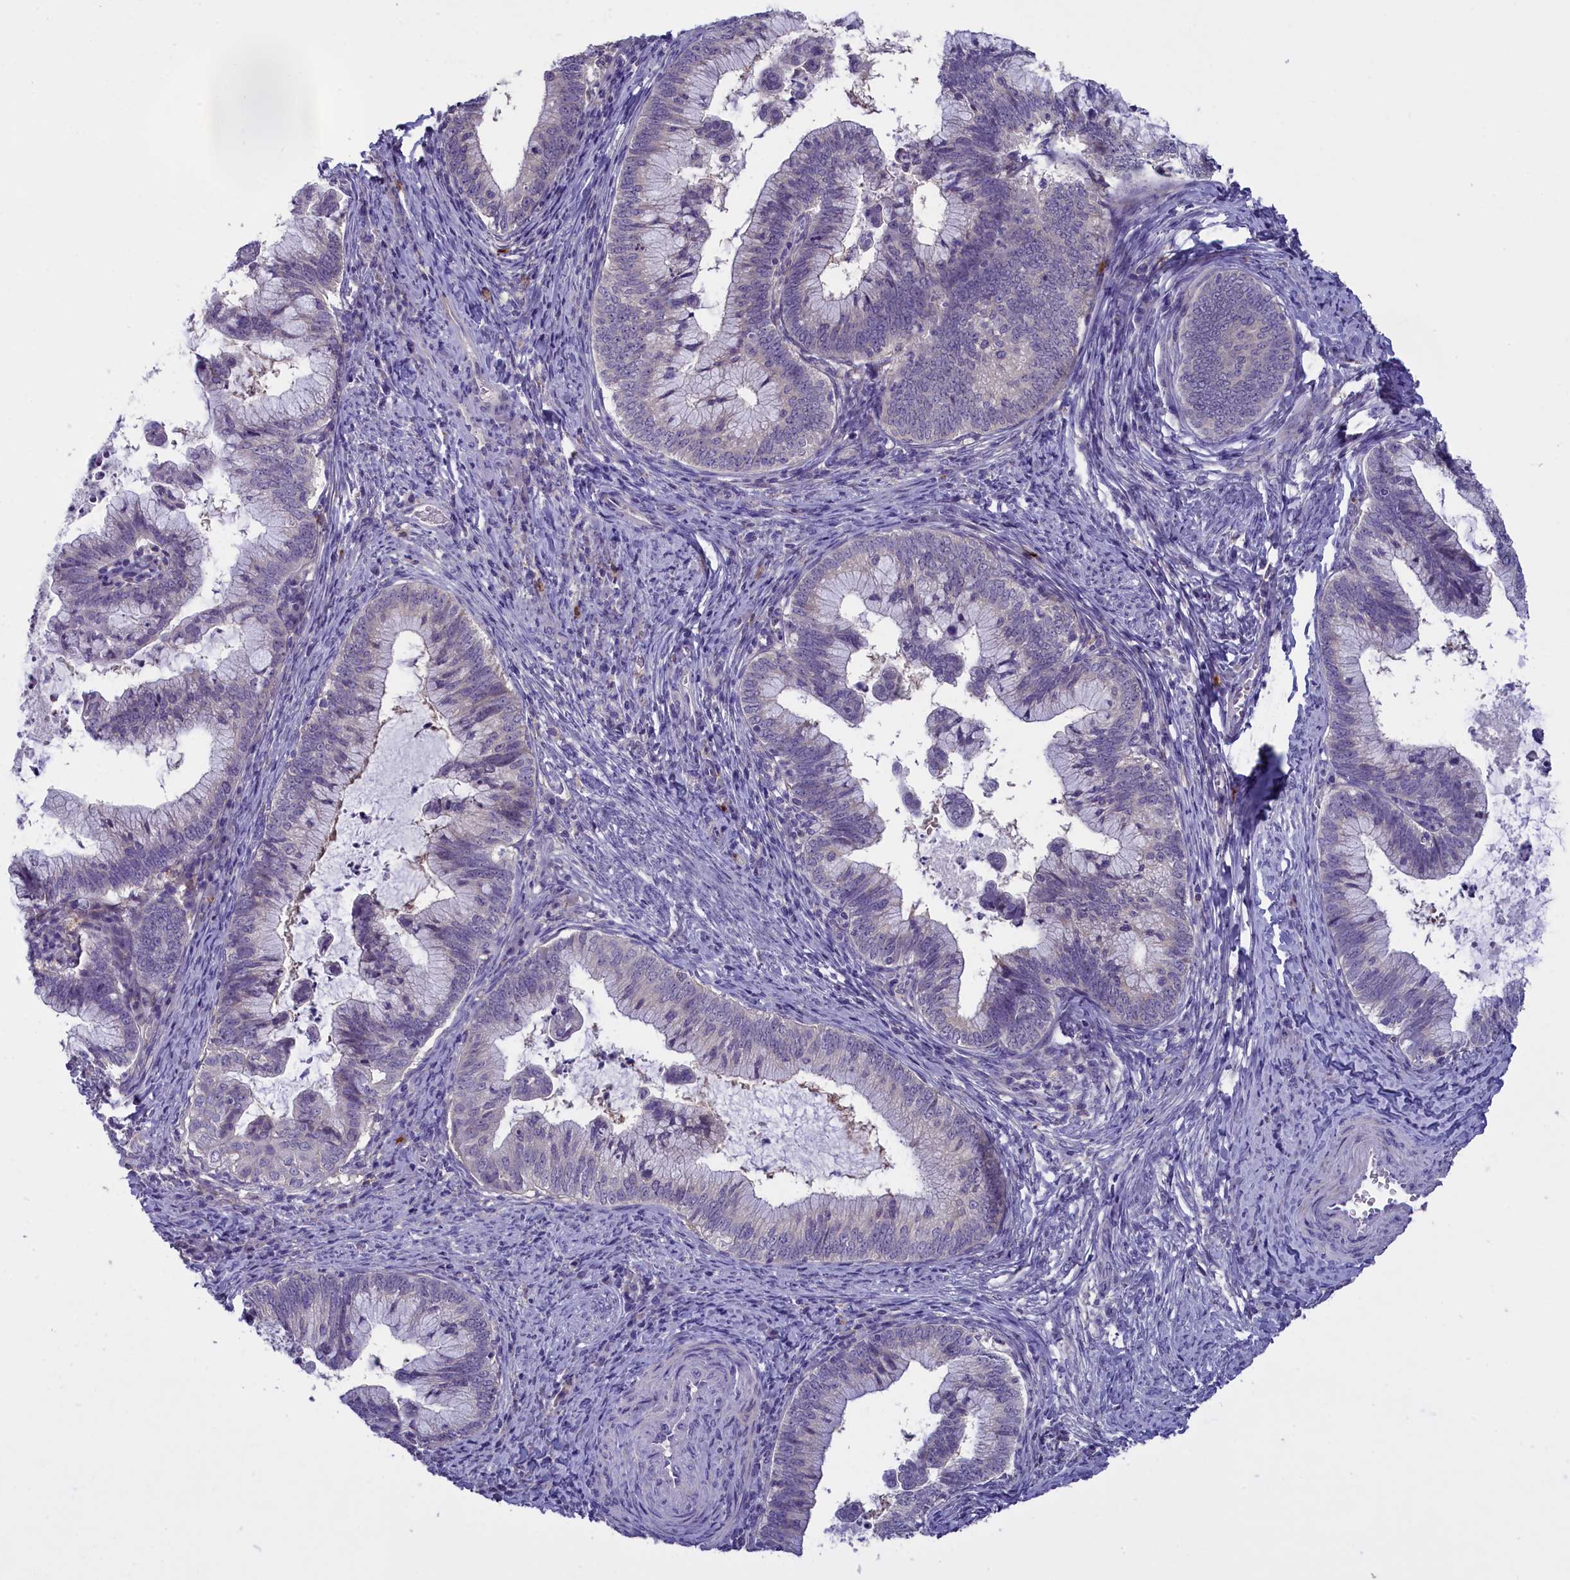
{"staining": {"intensity": "negative", "quantity": "none", "location": "none"}, "tissue": "cervical cancer", "cell_type": "Tumor cells", "image_type": "cancer", "snomed": [{"axis": "morphology", "description": "Adenocarcinoma, NOS"}, {"axis": "topography", "description": "Cervix"}], "caption": "High magnification brightfield microscopy of cervical cancer (adenocarcinoma) stained with DAB (3,3'-diaminobenzidine) (brown) and counterstained with hematoxylin (blue): tumor cells show no significant expression. The staining is performed using DAB (3,3'-diaminobenzidine) brown chromogen with nuclei counter-stained in using hematoxylin.", "gene": "ENPP6", "patient": {"sex": "female", "age": 36}}